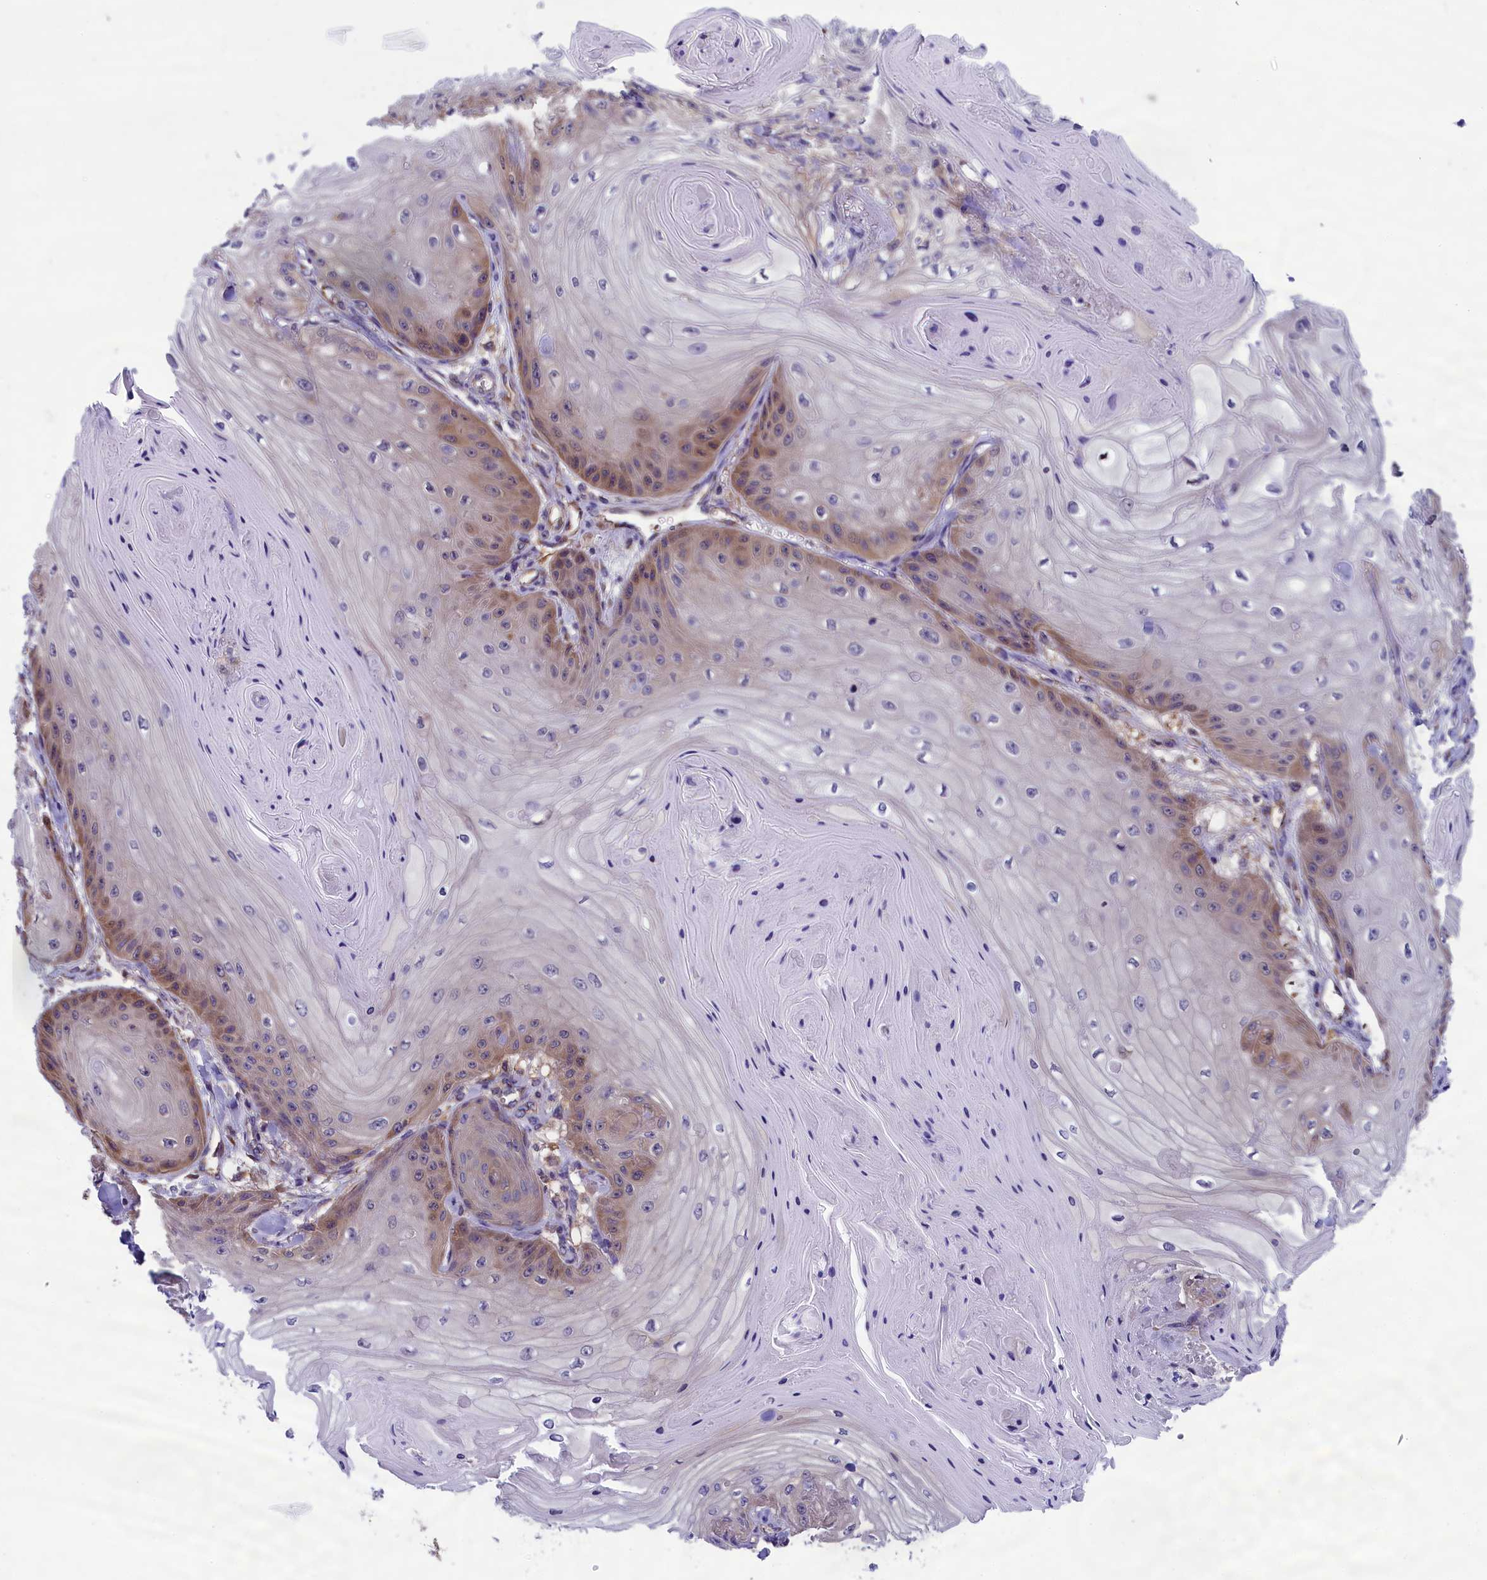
{"staining": {"intensity": "moderate", "quantity": "25%-75%", "location": "cytoplasmic/membranous"}, "tissue": "skin cancer", "cell_type": "Tumor cells", "image_type": "cancer", "snomed": [{"axis": "morphology", "description": "Squamous cell carcinoma, NOS"}, {"axis": "topography", "description": "Skin"}], "caption": "An IHC photomicrograph of neoplastic tissue is shown. Protein staining in brown shows moderate cytoplasmic/membranous positivity in squamous cell carcinoma (skin) within tumor cells.", "gene": "ABCC8", "patient": {"sex": "male", "age": 74}}